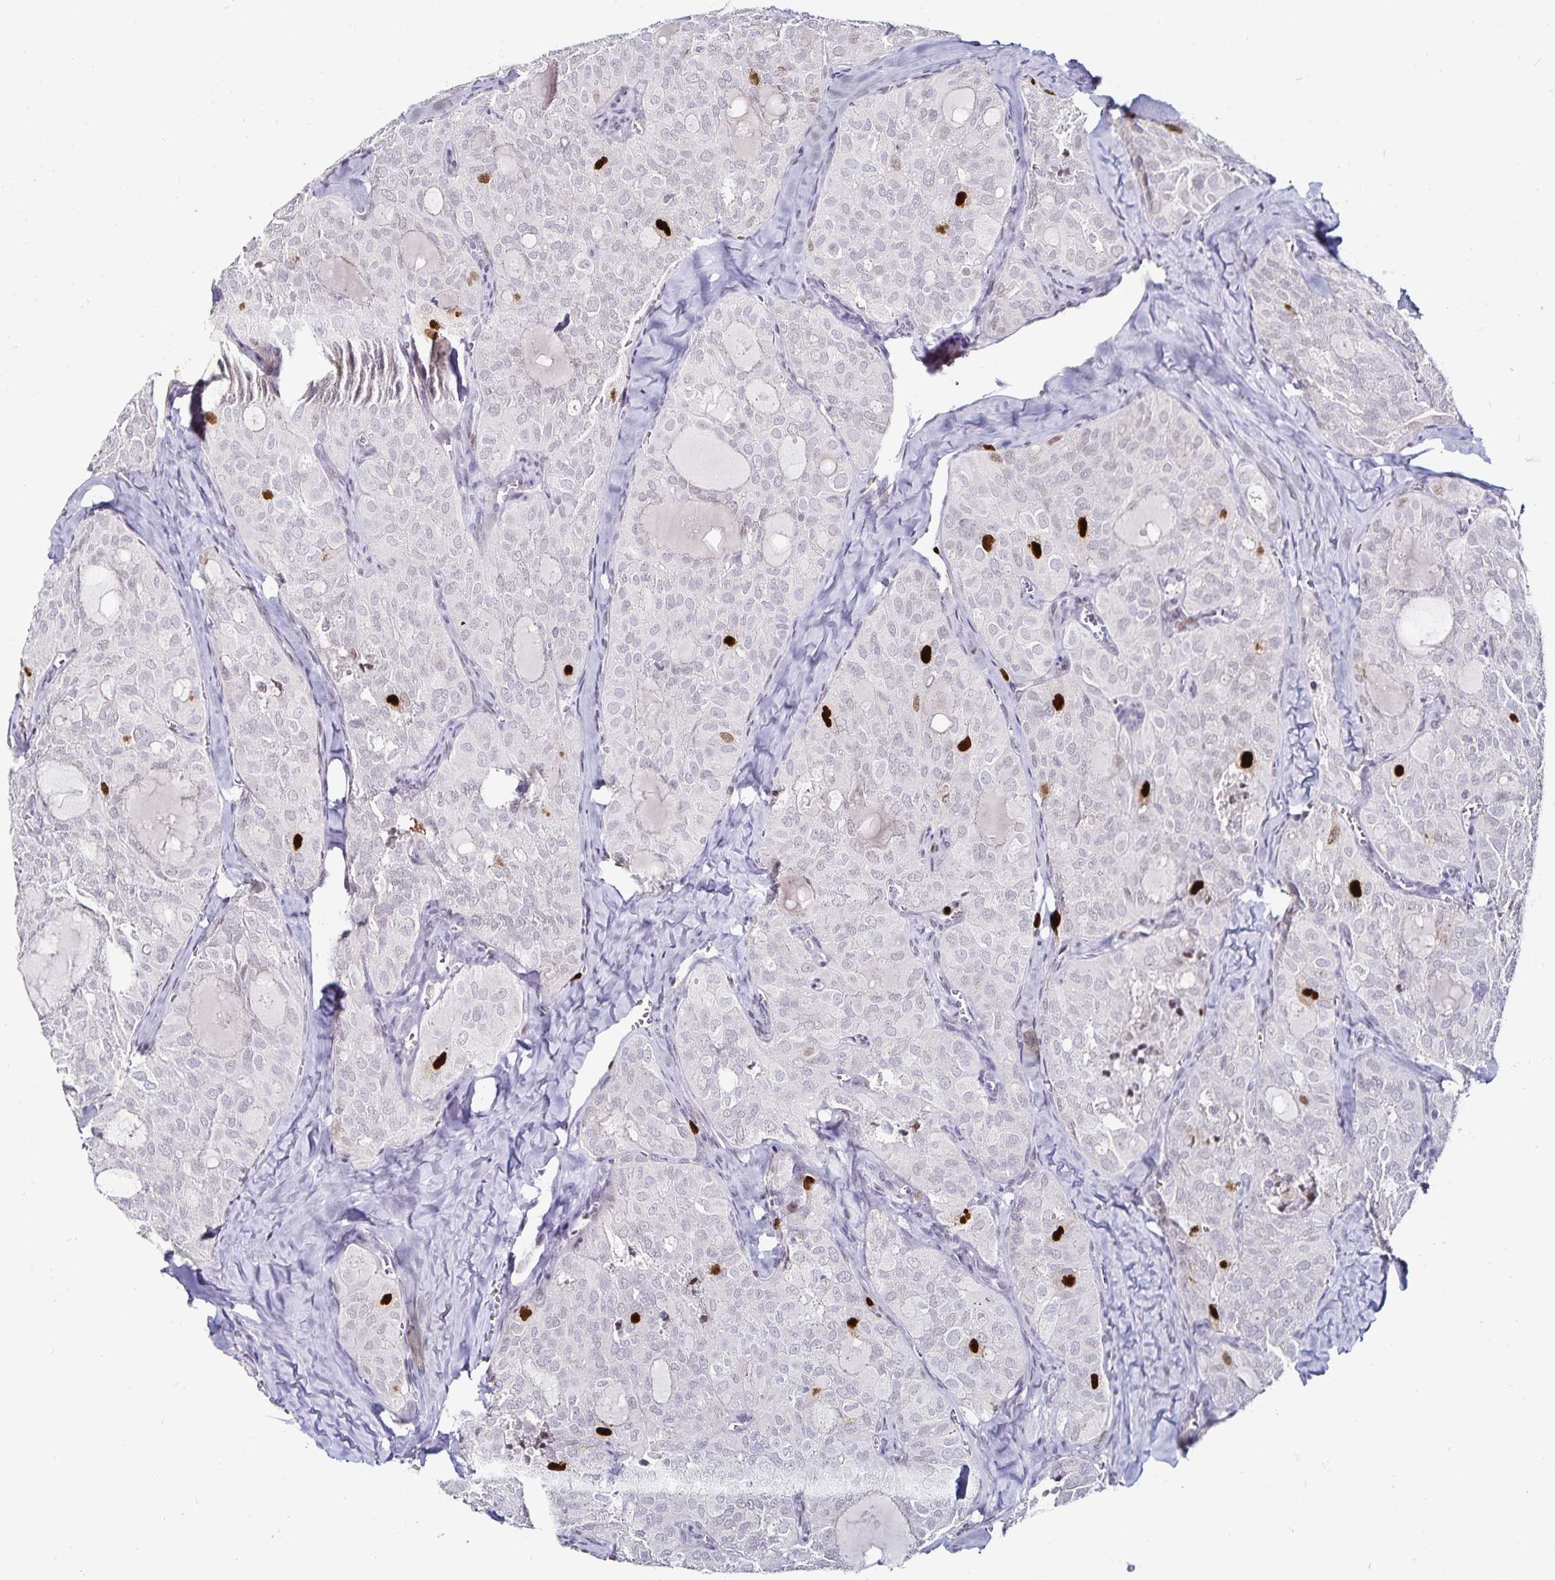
{"staining": {"intensity": "strong", "quantity": "<25%", "location": "nuclear"}, "tissue": "thyroid cancer", "cell_type": "Tumor cells", "image_type": "cancer", "snomed": [{"axis": "morphology", "description": "Follicular adenoma carcinoma, NOS"}, {"axis": "topography", "description": "Thyroid gland"}], "caption": "Thyroid follicular adenoma carcinoma was stained to show a protein in brown. There is medium levels of strong nuclear staining in about <25% of tumor cells.", "gene": "ANLN", "patient": {"sex": "male", "age": 75}}